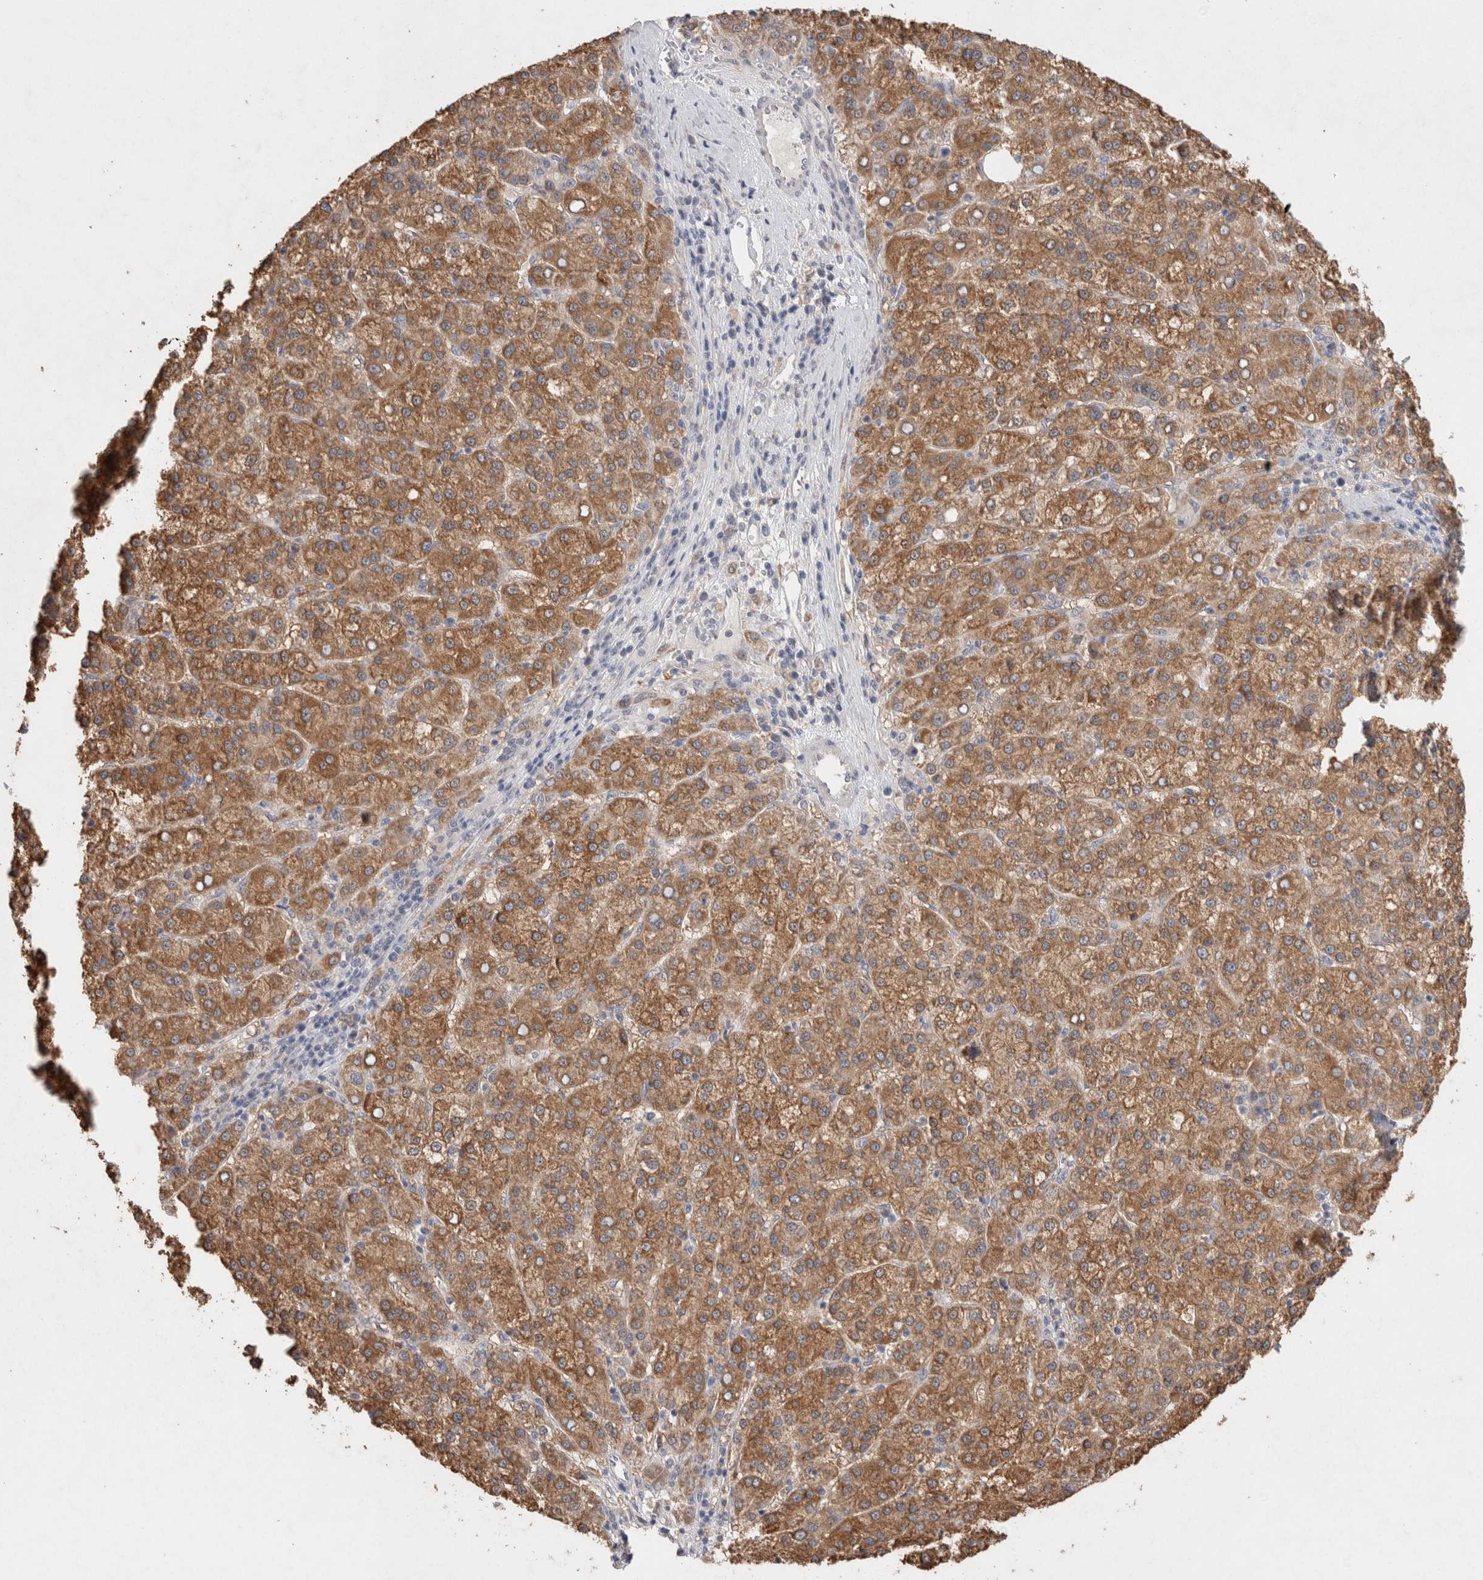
{"staining": {"intensity": "moderate", "quantity": ">75%", "location": "cytoplasmic/membranous"}, "tissue": "liver cancer", "cell_type": "Tumor cells", "image_type": "cancer", "snomed": [{"axis": "morphology", "description": "Carcinoma, Hepatocellular, NOS"}, {"axis": "topography", "description": "Liver"}], "caption": "Immunohistochemical staining of liver cancer shows moderate cytoplasmic/membranous protein expression in about >75% of tumor cells.", "gene": "RAB14", "patient": {"sex": "female", "age": 58}}